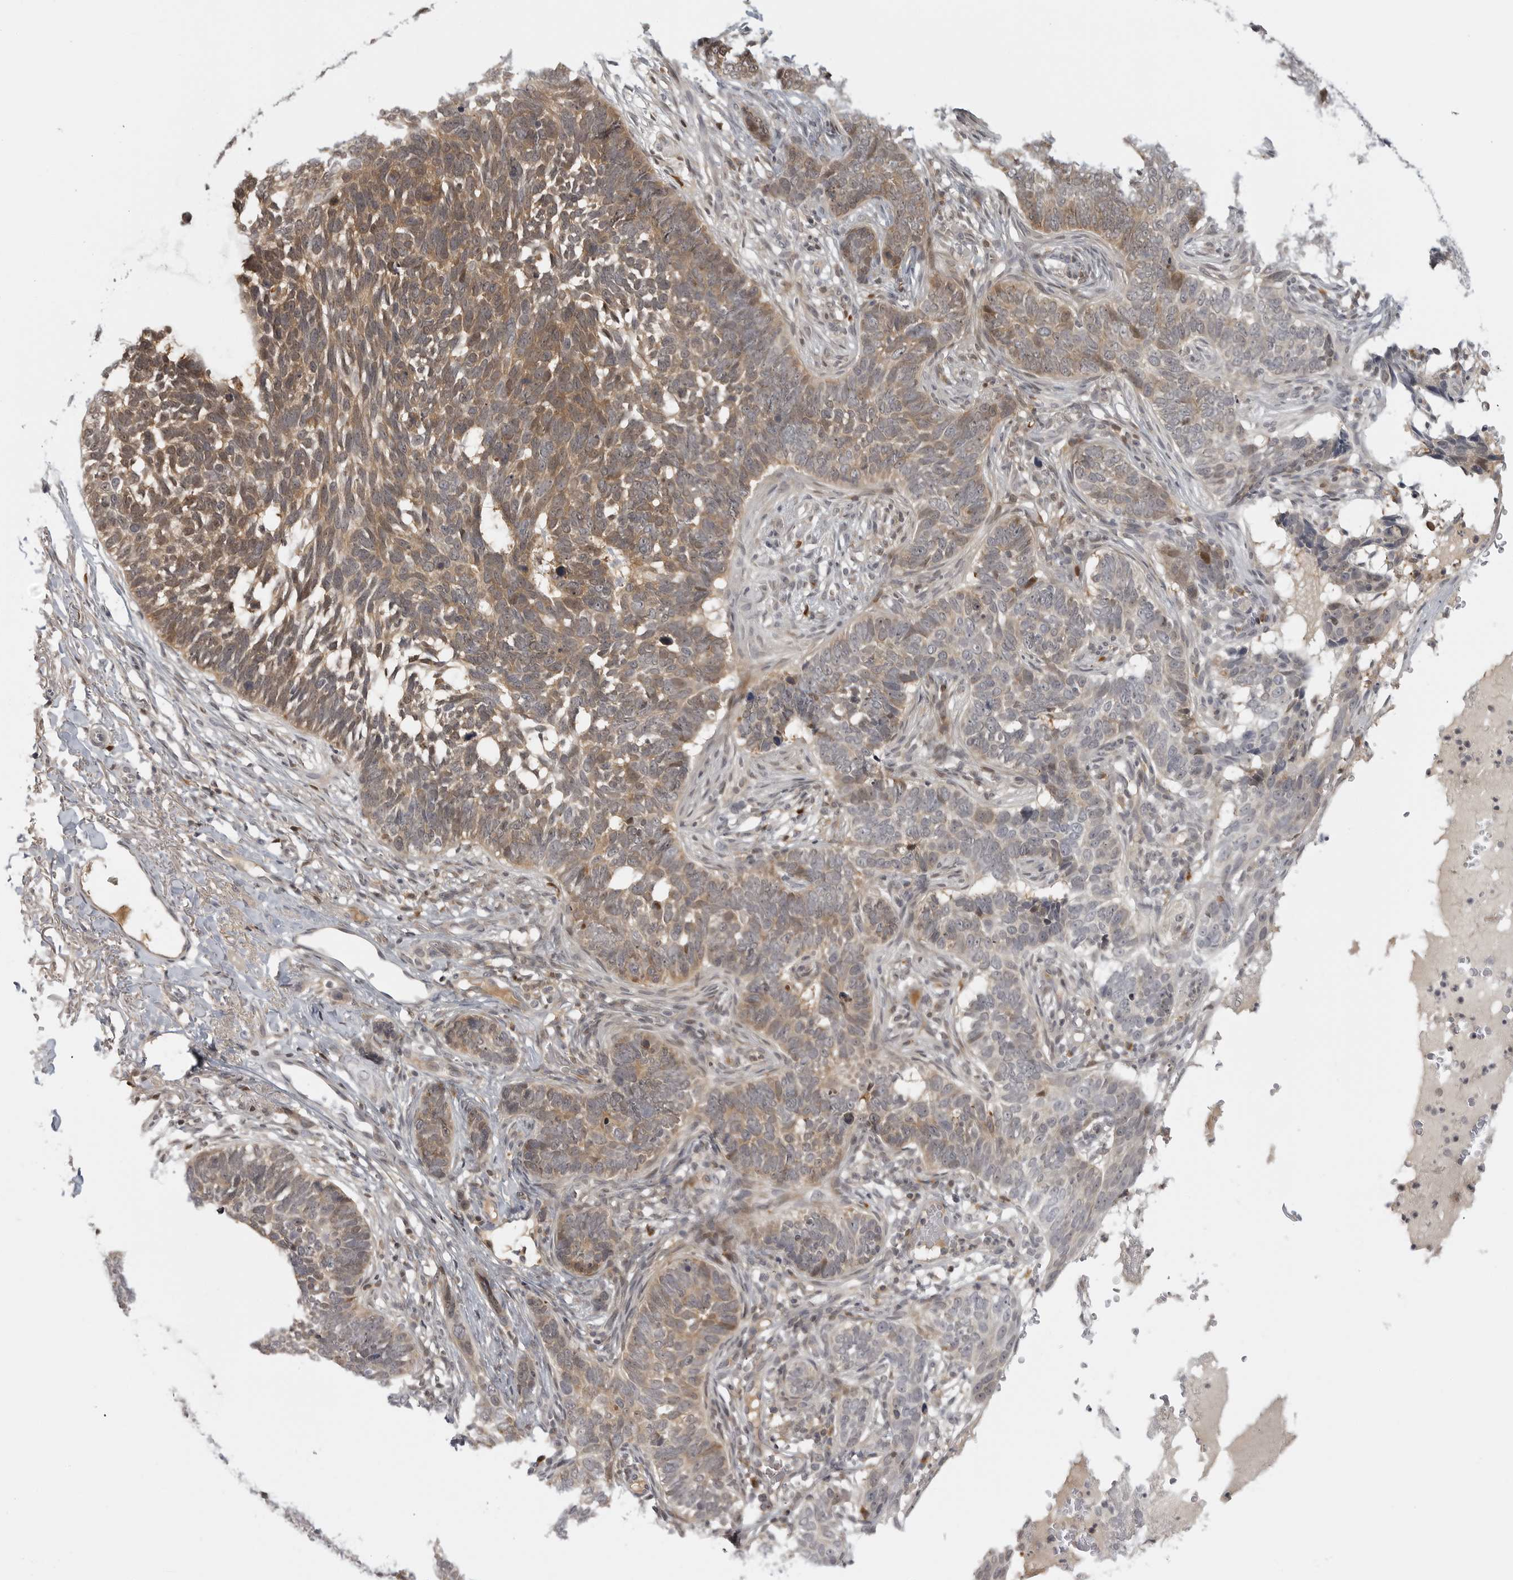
{"staining": {"intensity": "moderate", "quantity": "25%-75%", "location": "cytoplasmic/membranous"}, "tissue": "skin cancer", "cell_type": "Tumor cells", "image_type": "cancer", "snomed": [{"axis": "morphology", "description": "Normal tissue, NOS"}, {"axis": "morphology", "description": "Basal cell carcinoma"}, {"axis": "topography", "description": "Skin"}], "caption": "Basal cell carcinoma (skin) was stained to show a protein in brown. There is medium levels of moderate cytoplasmic/membranous expression in about 25%-75% of tumor cells.", "gene": "CTIF", "patient": {"sex": "male", "age": 77}}